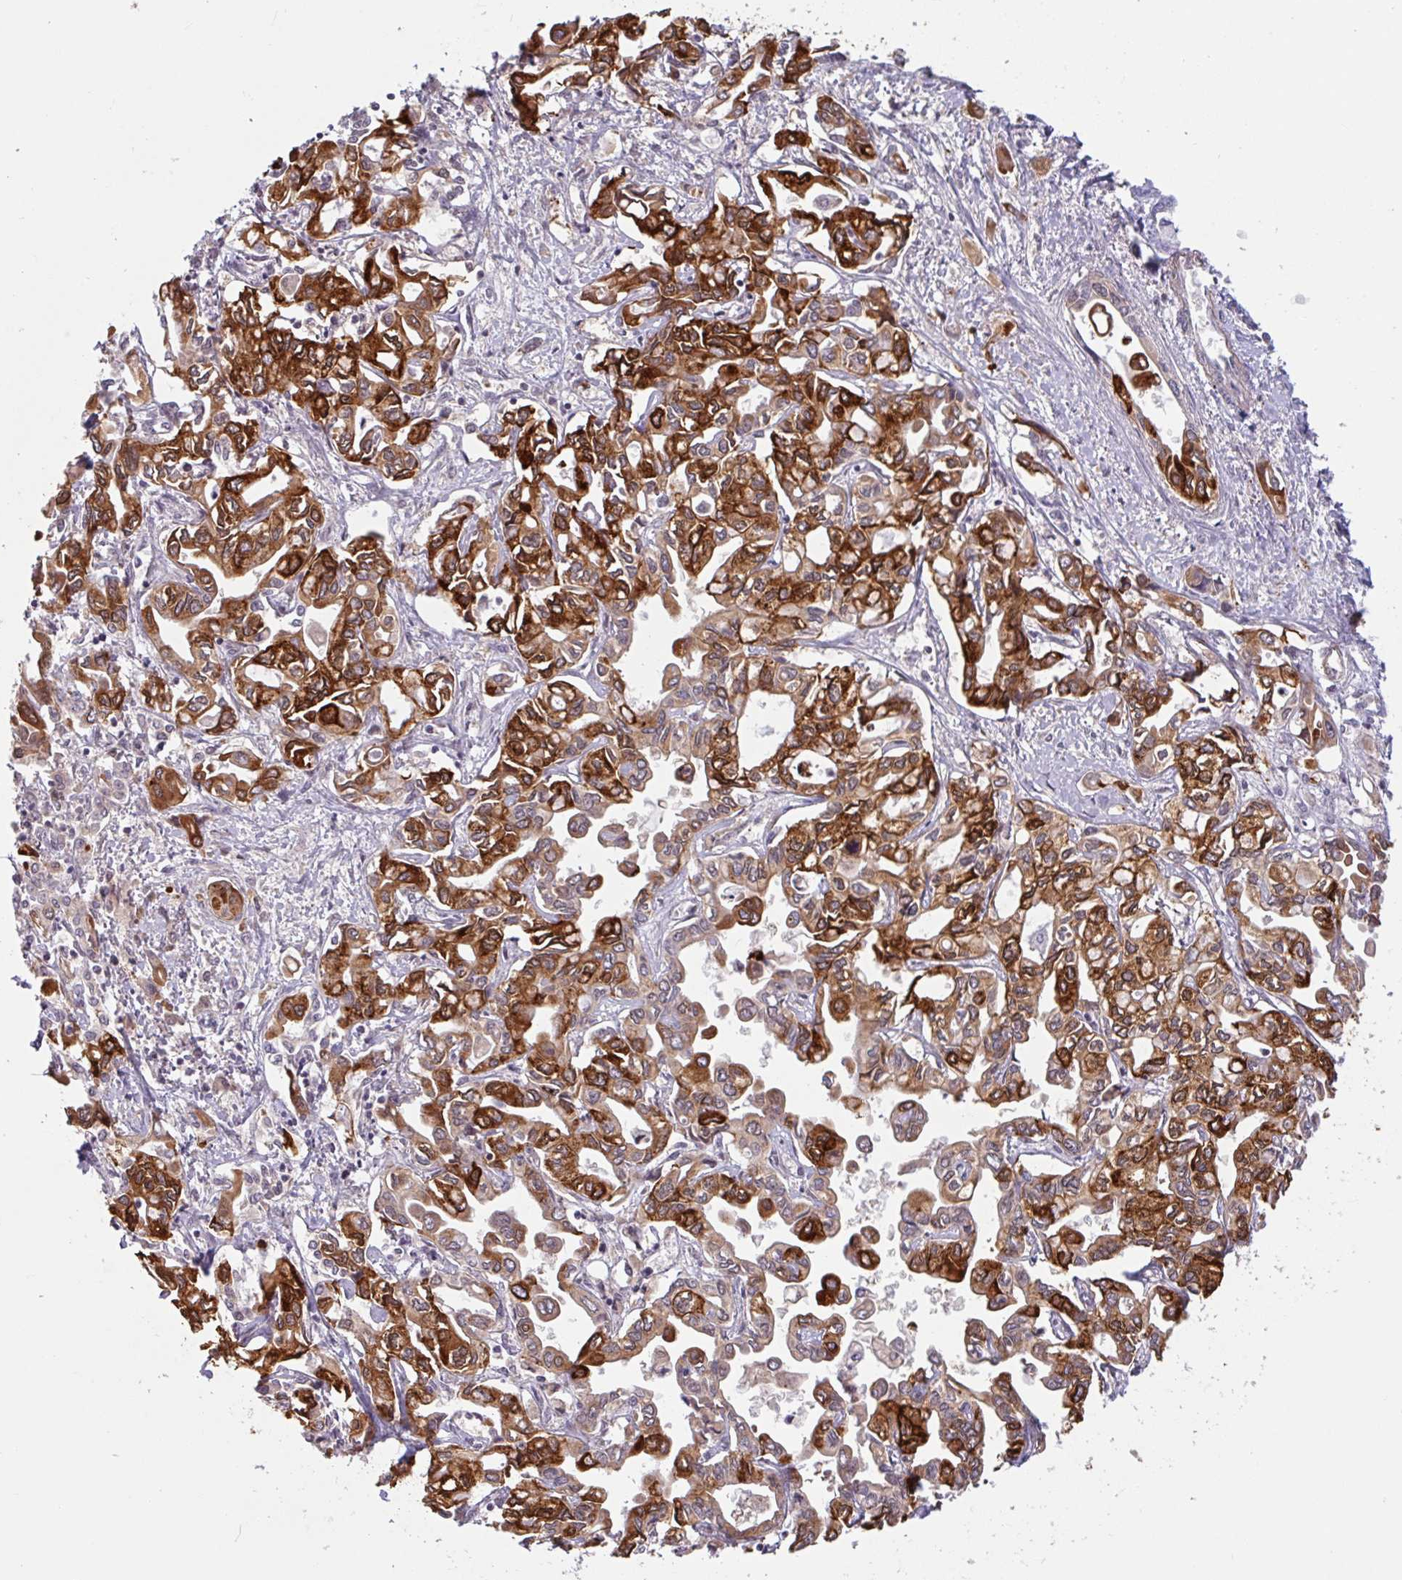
{"staining": {"intensity": "strong", "quantity": ">75%", "location": "cytoplasmic/membranous"}, "tissue": "liver cancer", "cell_type": "Tumor cells", "image_type": "cancer", "snomed": [{"axis": "morphology", "description": "Cholangiocarcinoma"}, {"axis": "topography", "description": "Liver"}], "caption": "High-magnification brightfield microscopy of liver cancer (cholangiocarcinoma) stained with DAB (3,3'-diaminobenzidine) (brown) and counterstained with hematoxylin (blue). tumor cells exhibit strong cytoplasmic/membranous positivity is present in about>75% of cells. The staining was performed using DAB (3,3'-diaminobenzidine), with brown indicating positive protein expression. Nuclei are stained blue with hematoxylin.", "gene": "CTSE", "patient": {"sex": "female", "age": 64}}